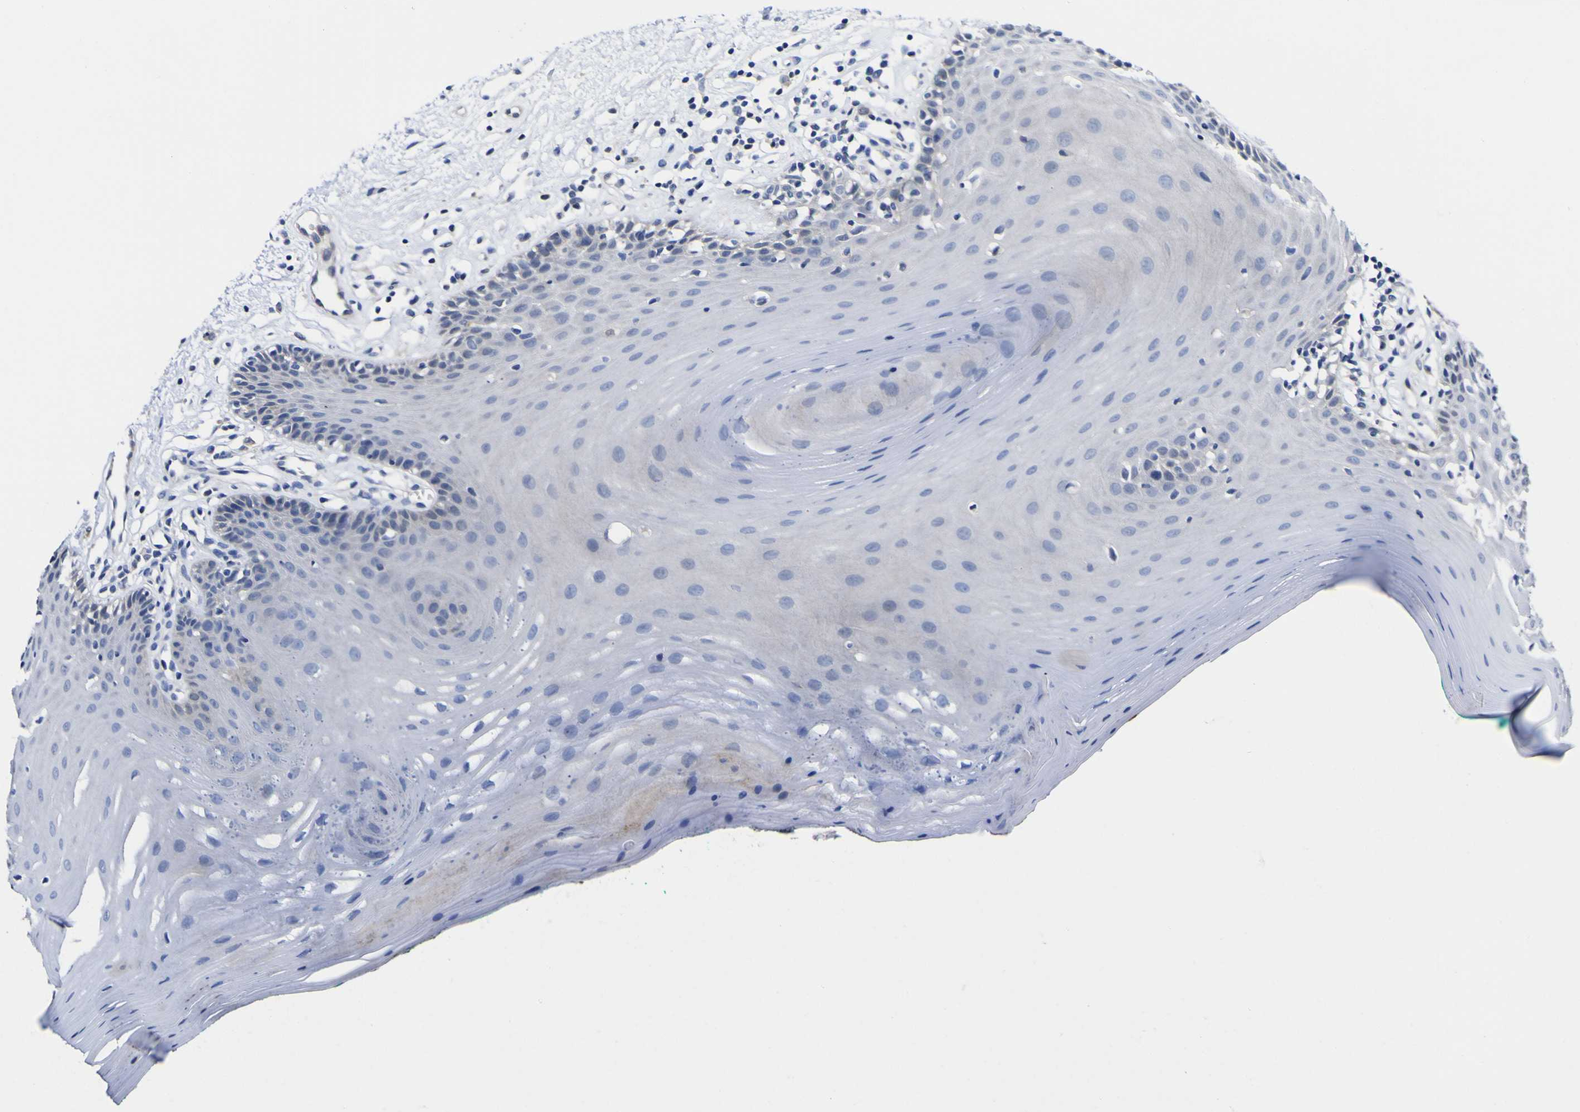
{"staining": {"intensity": "negative", "quantity": "none", "location": "none"}, "tissue": "oral mucosa", "cell_type": "Squamous epithelial cells", "image_type": "normal", "snomed": [{"axis": "morphology", "description": "Normal tissue, NOS"}, {"axis": "topography", "description": "Skeletal muscle"}, {"axis": "topography", "description": "Oral tissue"}], "caption": "Micrograph shows no protein positivity in squamous epithelial cells of normal oral mucosa. (DAB (3,3'-diaminobenzidine) IHC visualized using brightfield microscopy, high magnification).", "gene": "CASP6", "patient": {"sex": "male", "age": 58}}